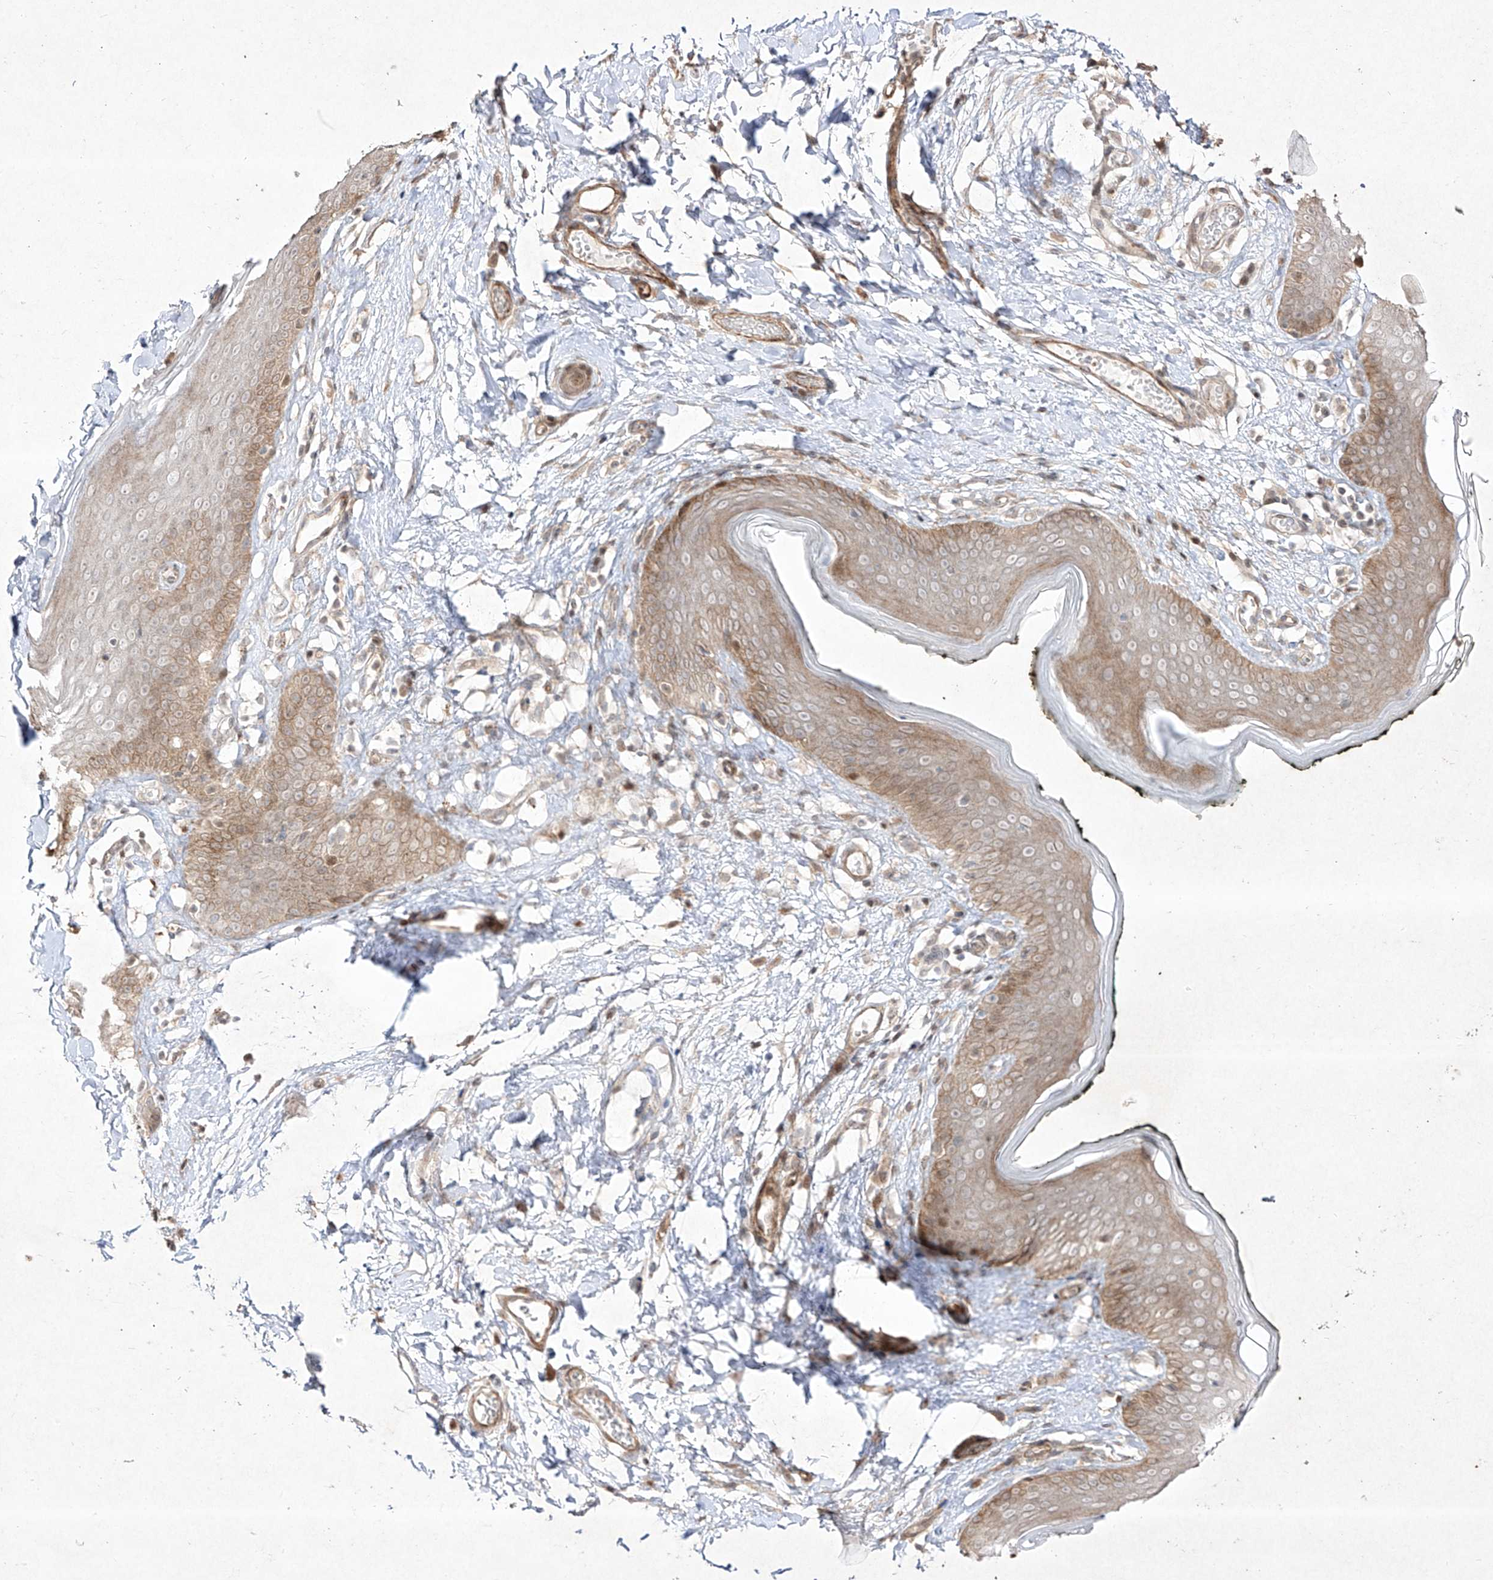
{"staining": {"intensity": "moderate", "quantity": "25%-75%", "location": "cytoplasmic/membranous,nuclear"}, "tissue": "skin", "cell_type": "Epidermal cells", "image_type": "normal", "snomed": [{"axis": "morphology", "description": "Normal tissue, NOS"}, {"axis": "morphology", "description": "Inflammation, NOS"}, {"axis": "topography", "description": "Vulva"}], "caption": "Protein analysis of normal skin demonstrates moderate cytoplasmic/membranous,nuclear expression in approximately 25%-75% of epidermal cells.", "gene": "KDM1B", "patient": {"sex": "female", "age": 84}}